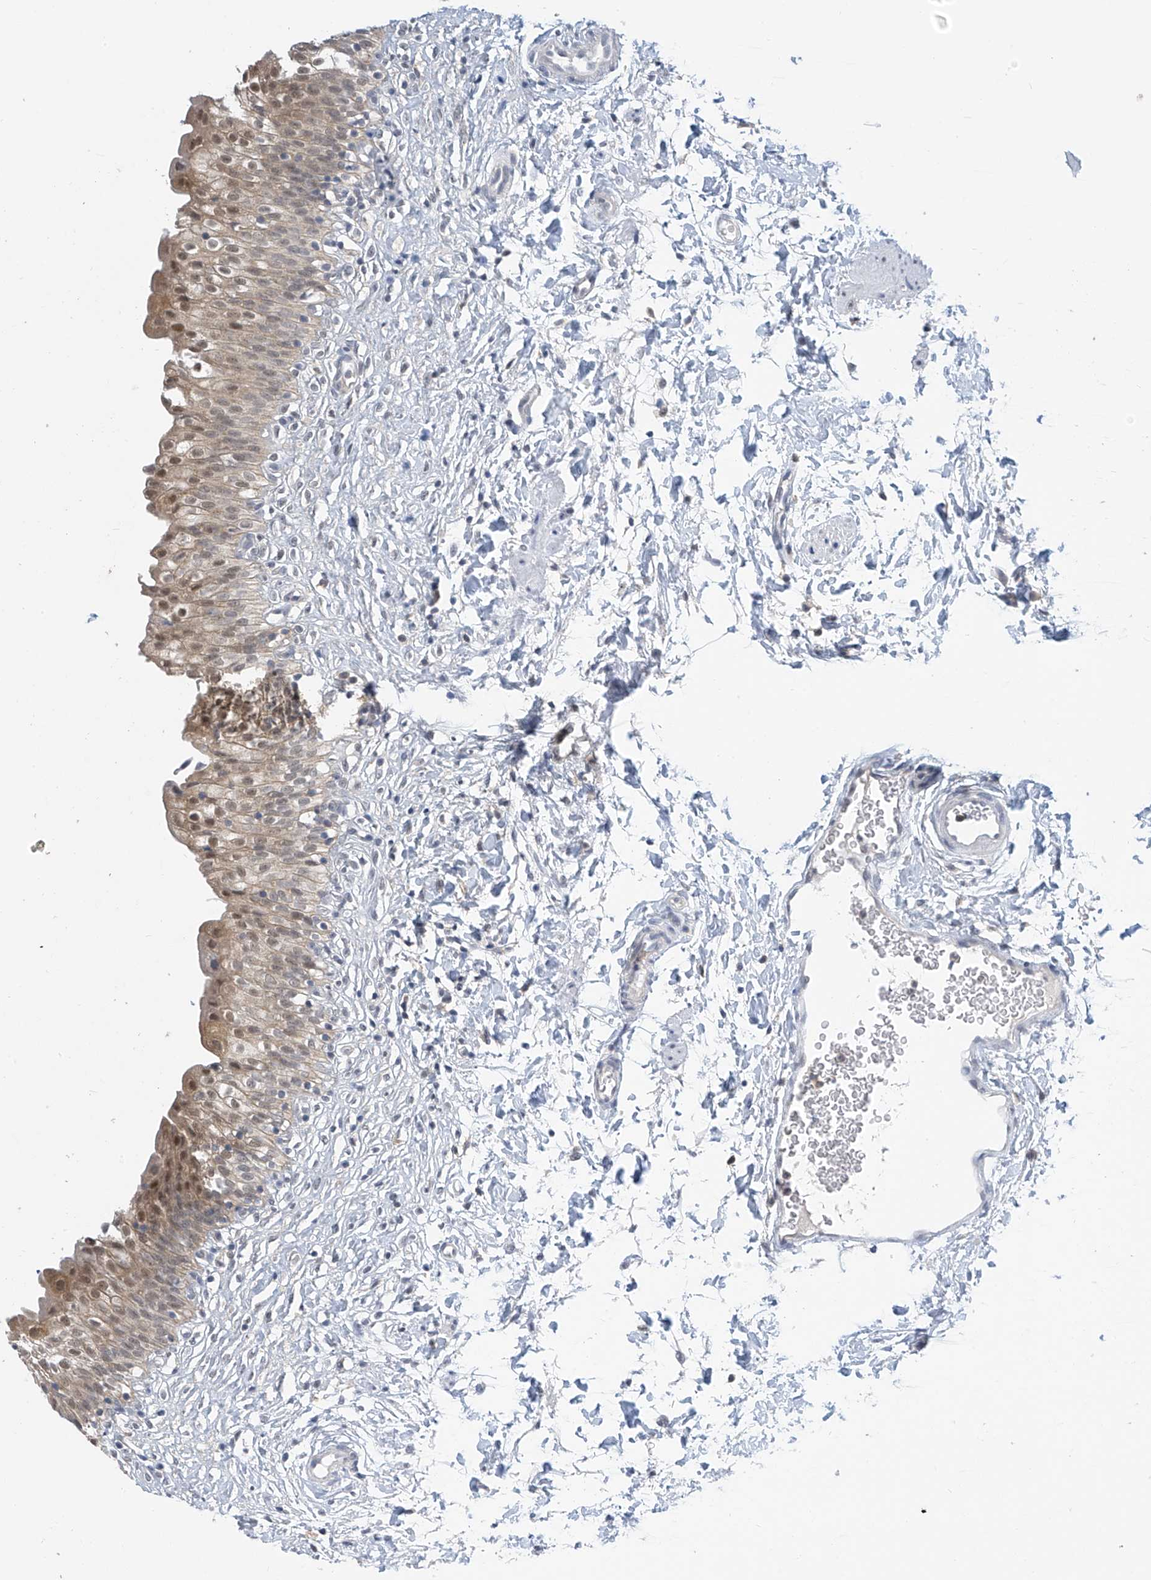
{"staining": {"intensity": "moderate", "quantity": ">75%", "location": "cytoplasmic/membranous,nuclear"}, "tissue": "urinary bladder", "cell_type": "Urothelial cells", "image_type": "normal", "snomed": [{"axis": "morphology", "description": "Normal tissue, NOS"}, {"axis": "topography", "description": "Urinary bladder"}], "caption": "A micrograph of urinary bladder stained for a protein displays moderate cytoplasmic/membranous,nuclear brown staining in urothelial cells.", "gene": "APLF", "patient": {"sex": "male", "age": 55}}